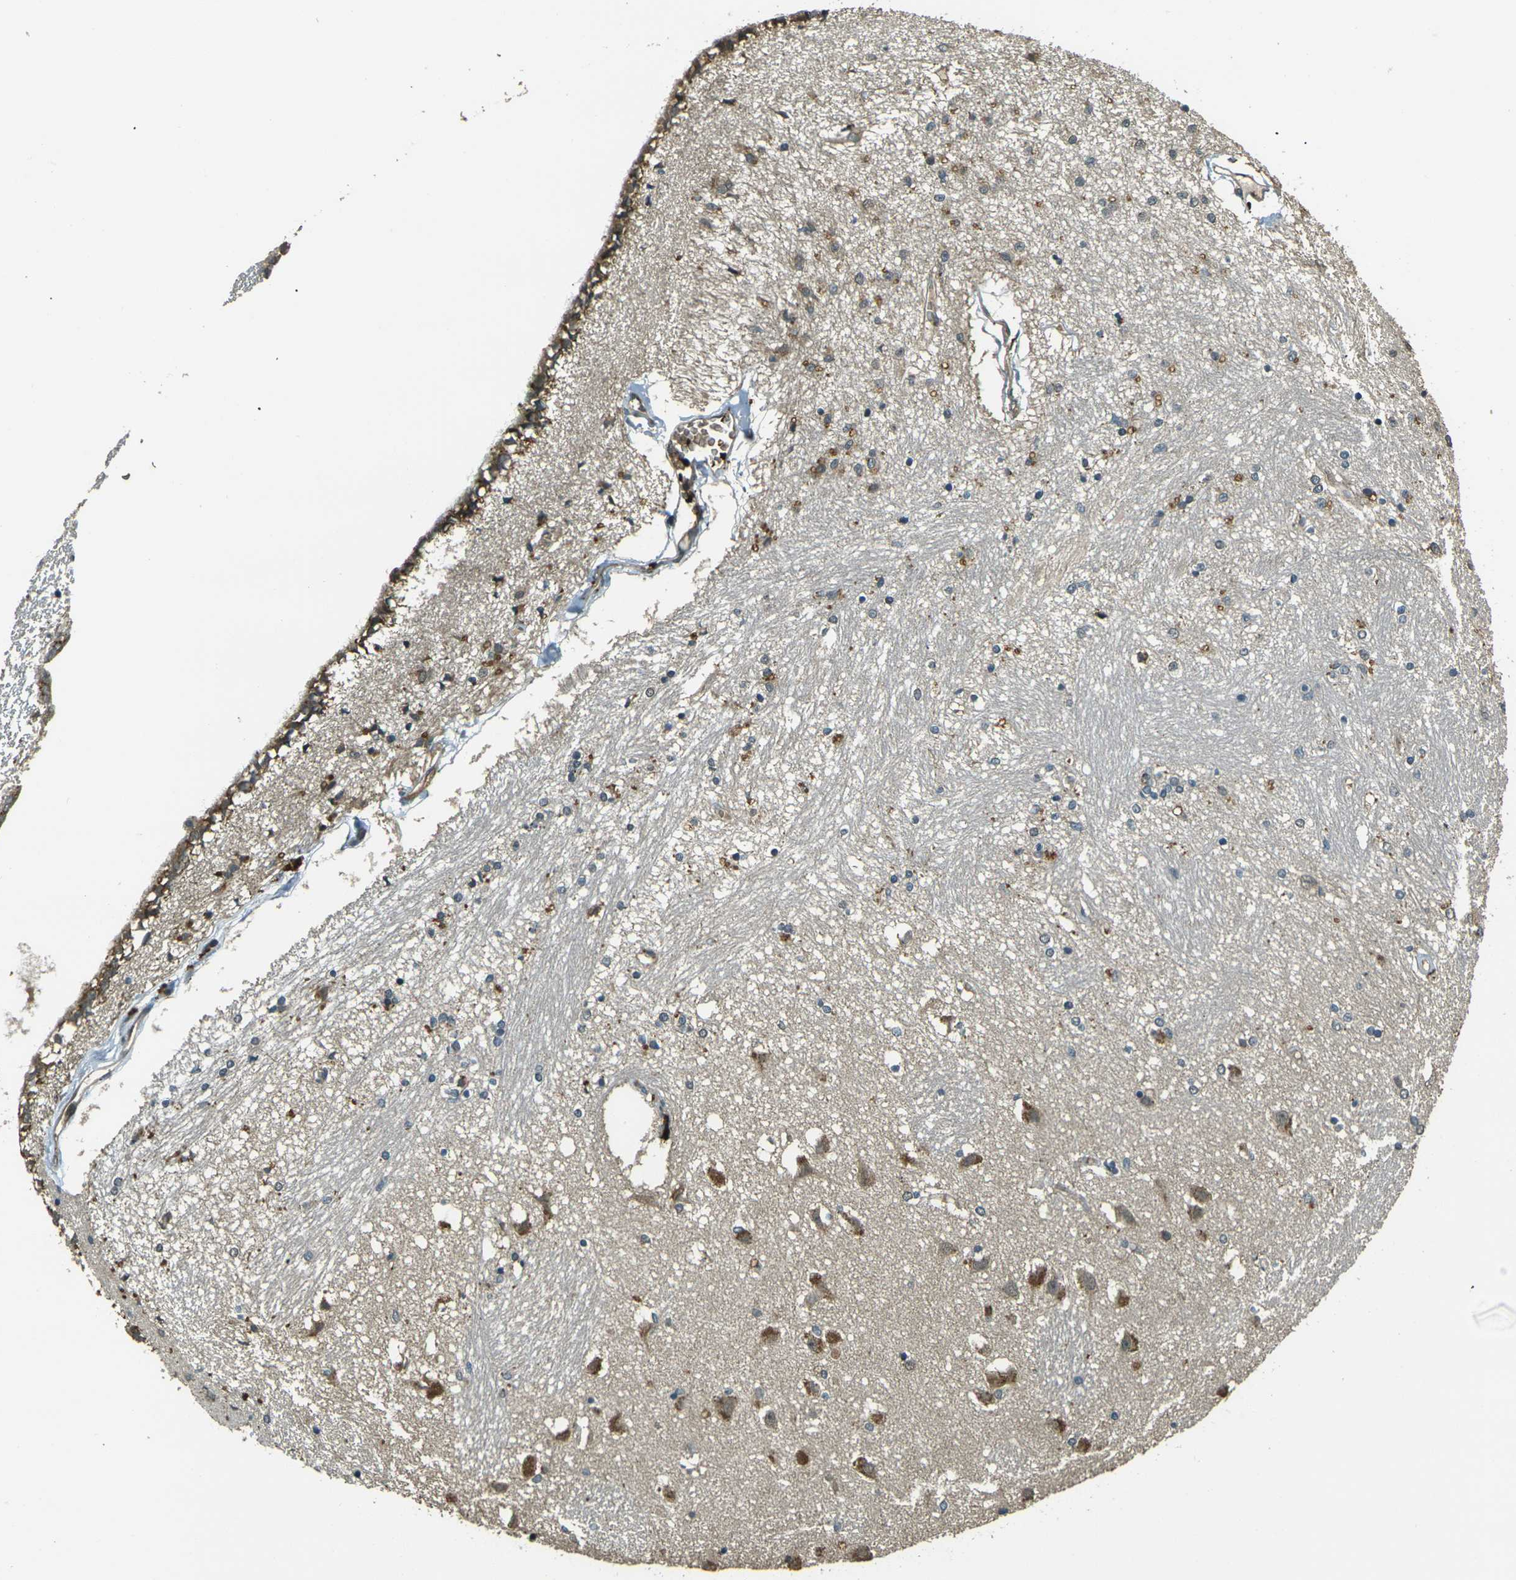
{"staining": {"intensity": "moderate", "quantity": "25%-75%", "location": "cytoplasmic/membranous"}, "tissue": "hippocampus", "cell_type": "Glial cells", "image_type": "normal", "snomed": [{"axis": "morphology", "description": "Normal tissue, NOS"}, {"axis": "topography", "description": "Hippocampus"}], "caption": "A photomicrograph of human hippocampus stained for a protein reveals moderate cytoplasmic/membranous brown staining in glial cells. (DAB (3,3'-diaminobenzidine) = brown stain, brightfield microscopy at high magnification).", "gene": "TOR1A", "patient": {"sex": "female", "age": 54}}